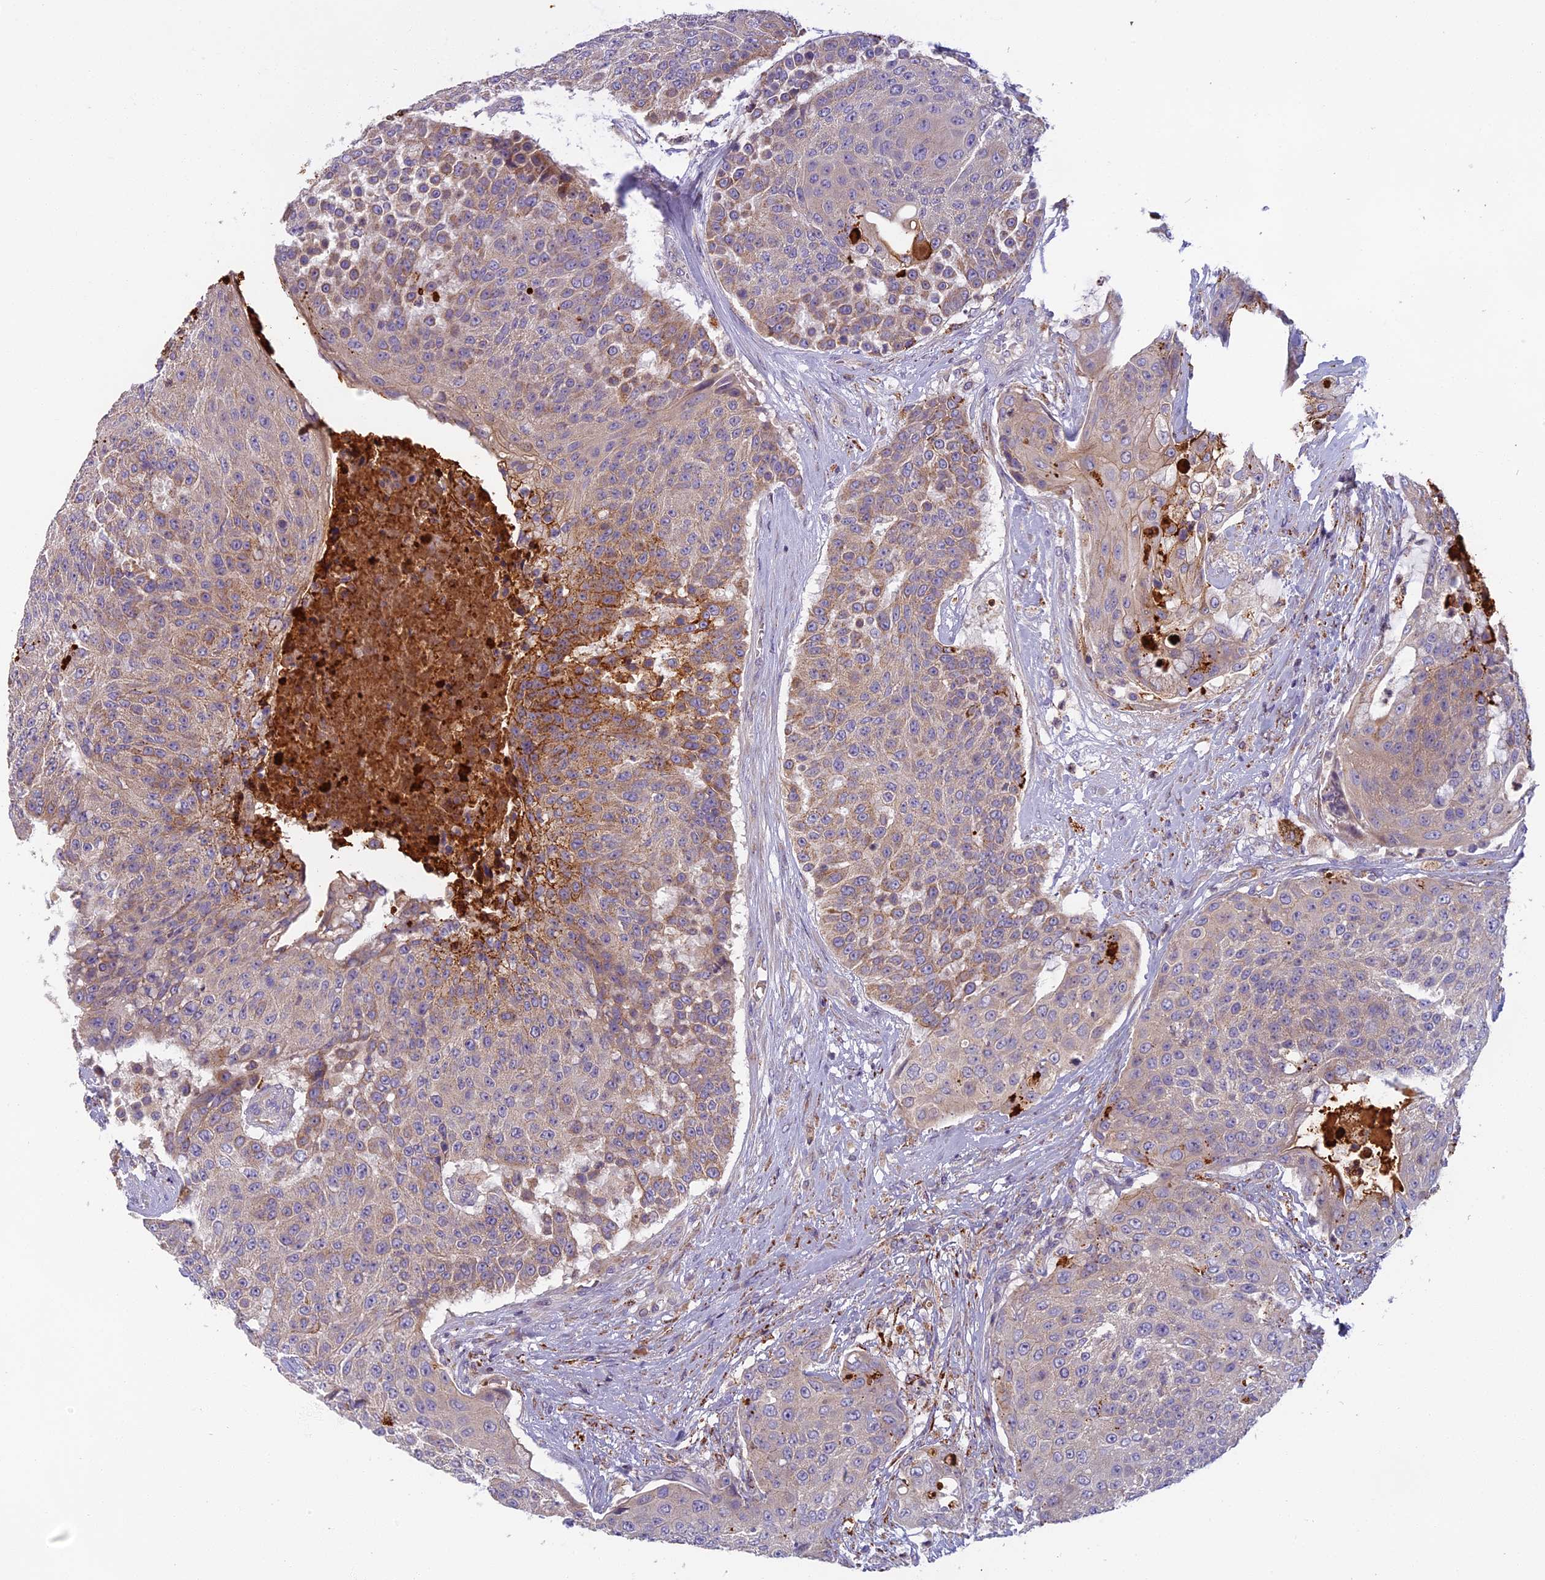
{"staining": {"intensity": "weak", "quantity": "25%-75%", "location": "cytoplasmic/membranous"}, "tissue": "urothelial cancer", "cell_type": "Tumor cells", "image_type": "cancer", "snomed": [{"axis": "morphology", "description": "Urothelial carcinoma, High grade"}, {"axis": "topography", "description": "Urinary bladder"}], "caption": "Urothelial cancer tissue demonstrates weak cytoplasmic/membranous positivity in about 25%-75% of tumor cells, visualized by immunohistochemistry.", "gene": "SEMA7A", "patient": {"sex": "female", "age": 63}}